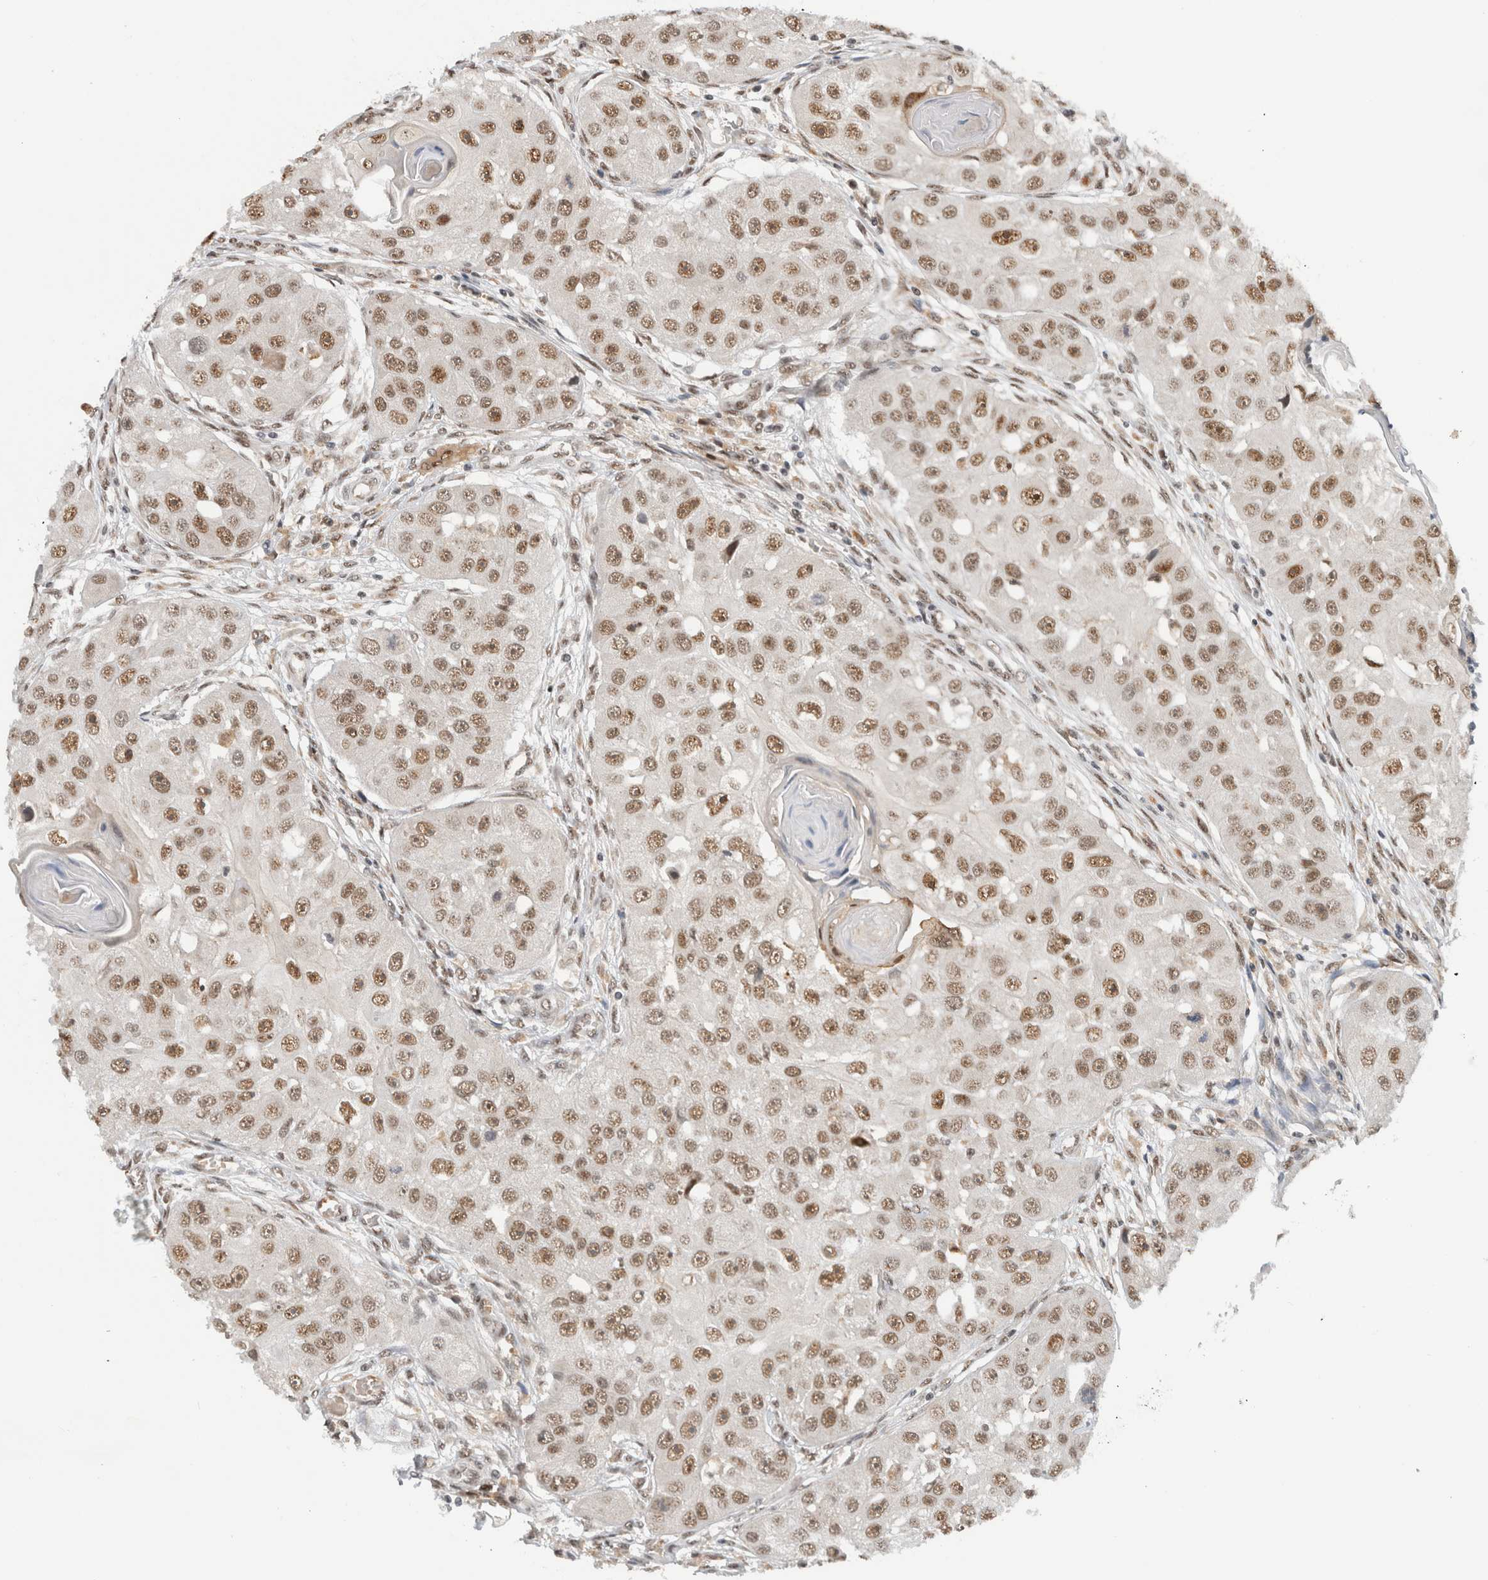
{"staining": {"intensity": "moderate", "quantity": ">75%", "location": "nuclear"}, "tissue": "head and neck cancer", "cell_type": "Tumor cells", "image_type": "cancer", "snomed": [{"axis": "morphology", "description": "Normal tissue, NOS"}, {"axis": "morphology", "description": "Squamous cell carcinoma, NOS"}, {"axis": "topography", "description": "Skeletal muscle"}, {"axis": "topography", "description": "Head-Neck"}], "caption": "Head and neck cancer was stained to show a protein in brown. There is medium levels of moderate nuclear staining in about >75% of tumor cells. (Stains: DAB (3,3'-diaminobenzidine) in brown, nuclei in blue, Microscopy: brightfield microscopy at high magnification).", "gene": "NCAPG2", "patient": {"sex": "male", "age": 51}}